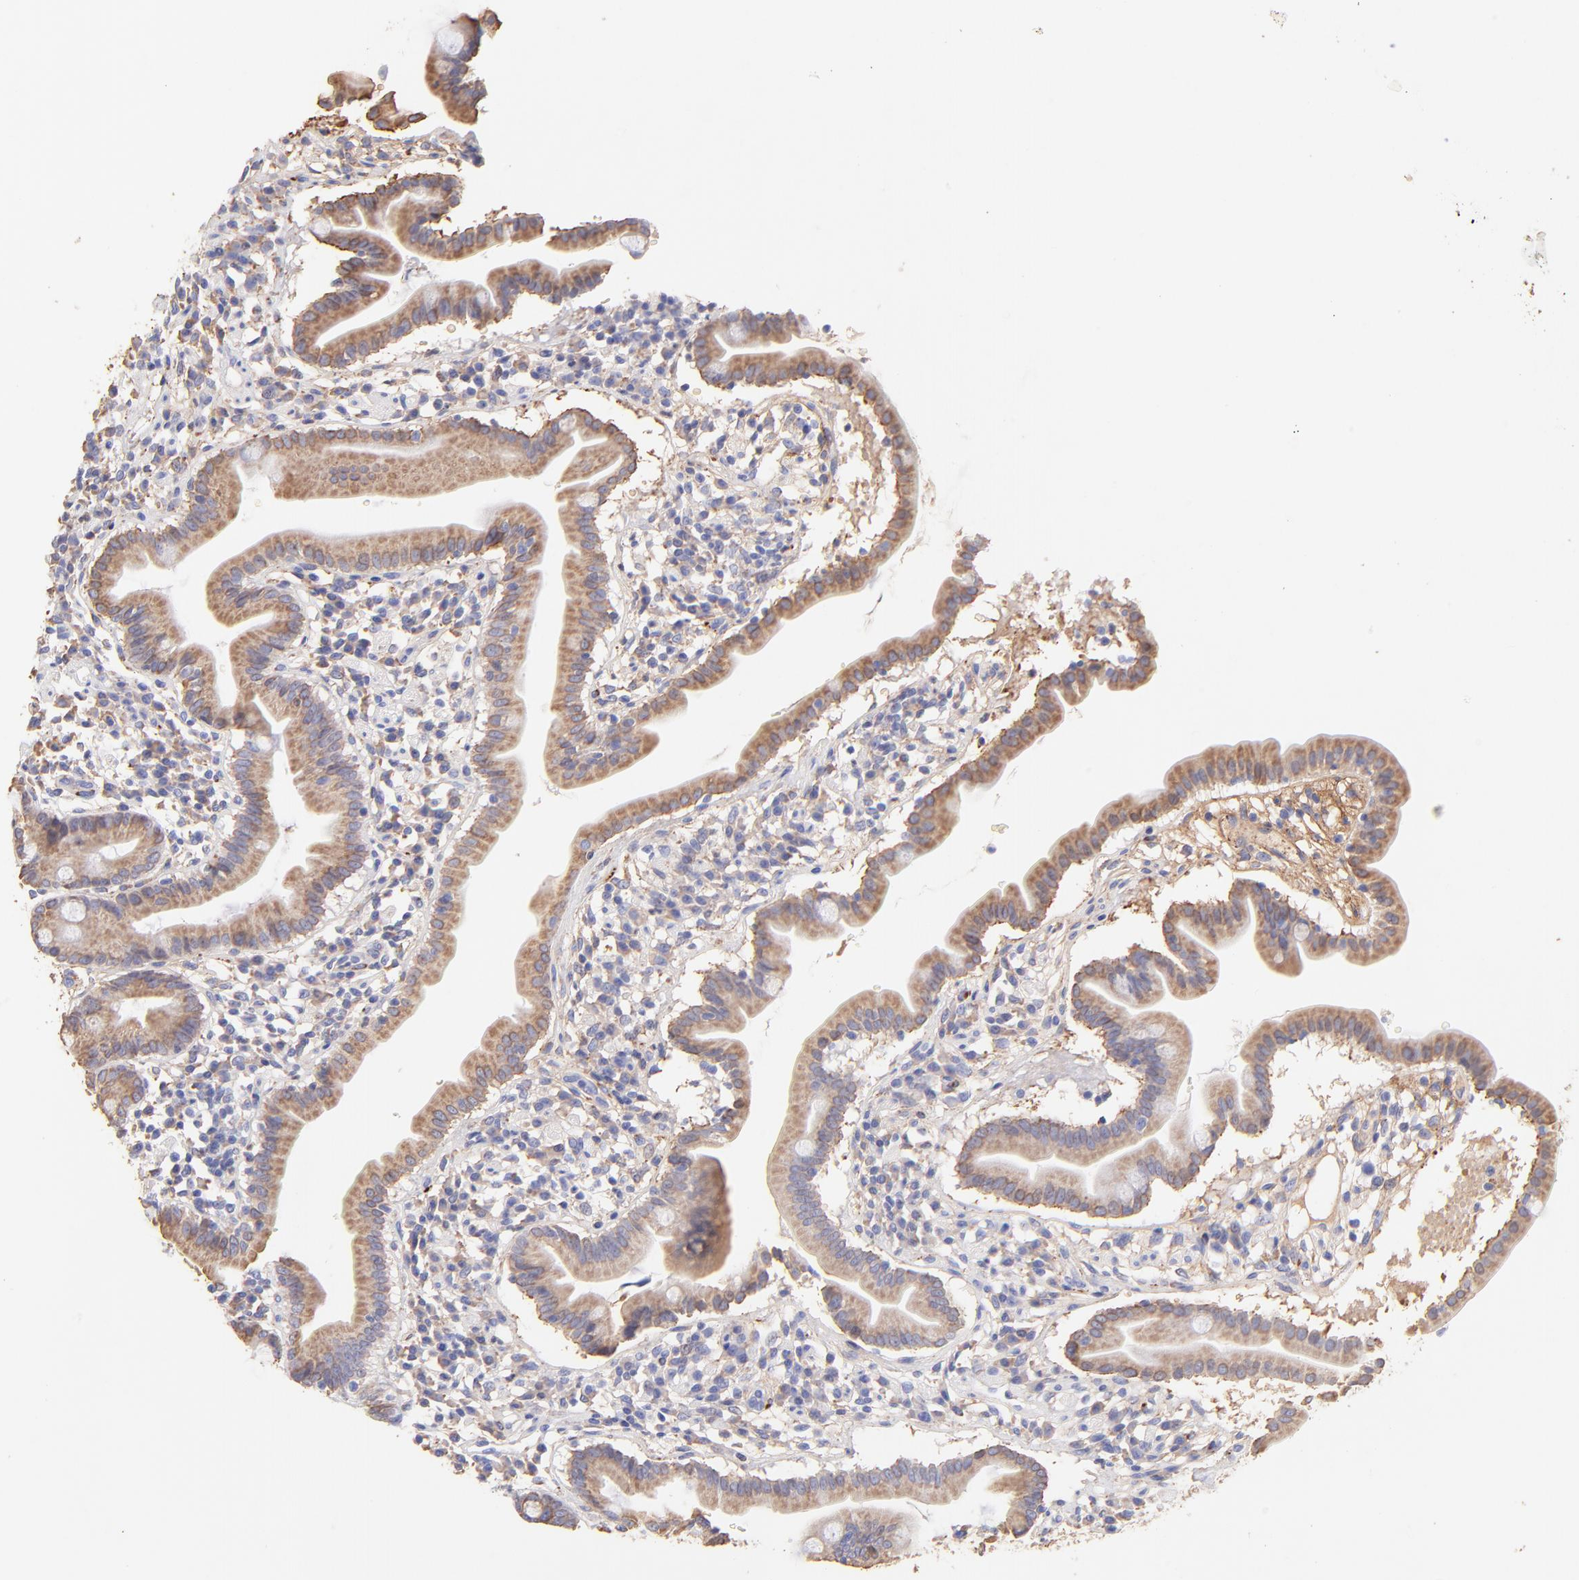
{"staining": {"intensity": "moderate", "quantity": ">75%", "location": "cytoplasmic/membranous"}, "tissue": "duodenum", "cell_type": "Glandular cells", "image_type": "normal", "snomed": [{"axis": "morphology", "description": "Normal tissue, NOS"}, {"axis": "topography", "description": "Duodenum"}], "caption": "DAB (3,3'-diaminobenzidine) immunohistochemical staining of normal duodenum reveals moderate cytoplasmic/membranous protein expression in about >75% of glandular cells. The staining is performed using DAB brown chromogen to label protein expression. The nuclei are counter-stained blue using hematoxylin.", "gene": "BGN", "patient": {"sex": "male", "age": 50}}